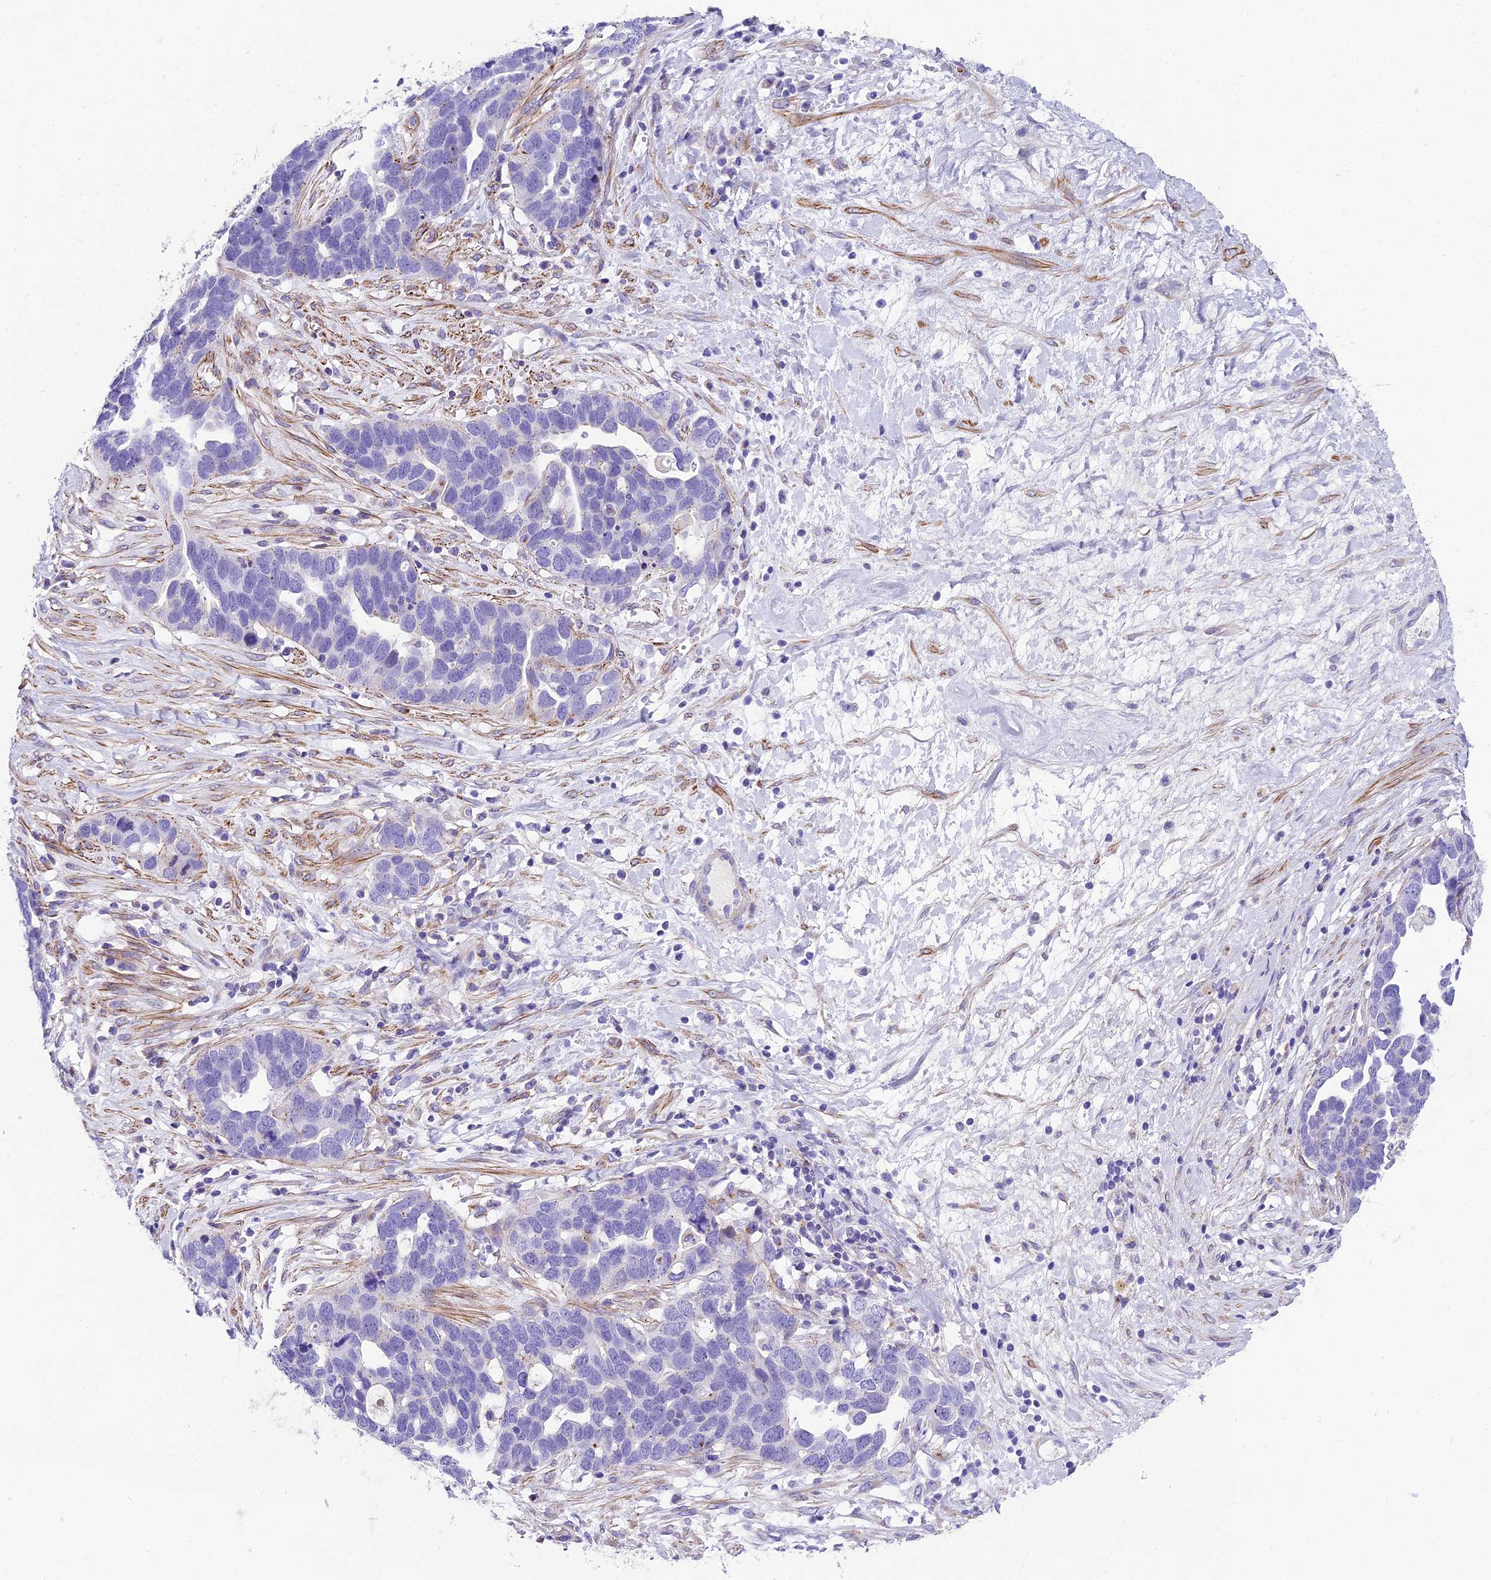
{"staining": {"intensity": "negative", "quantity": "none", "location": "none"}, "tissue": "ovarian cancer", "cell_type": "Tumor cells", "image_type": "cancer", "snomed": [{"axis": "morphology", "description": "Cystadenocarcinoma, serous, NOS"}, {"axis": "topography", "description": "Ovary"}], "caption": "Histopathology image shows no significant protein positivity in tumor cells of serous cystadenocarcinoma (ovarian).", "gene": "GFRA1", "patient": {"sex": "female", "age": 54}}